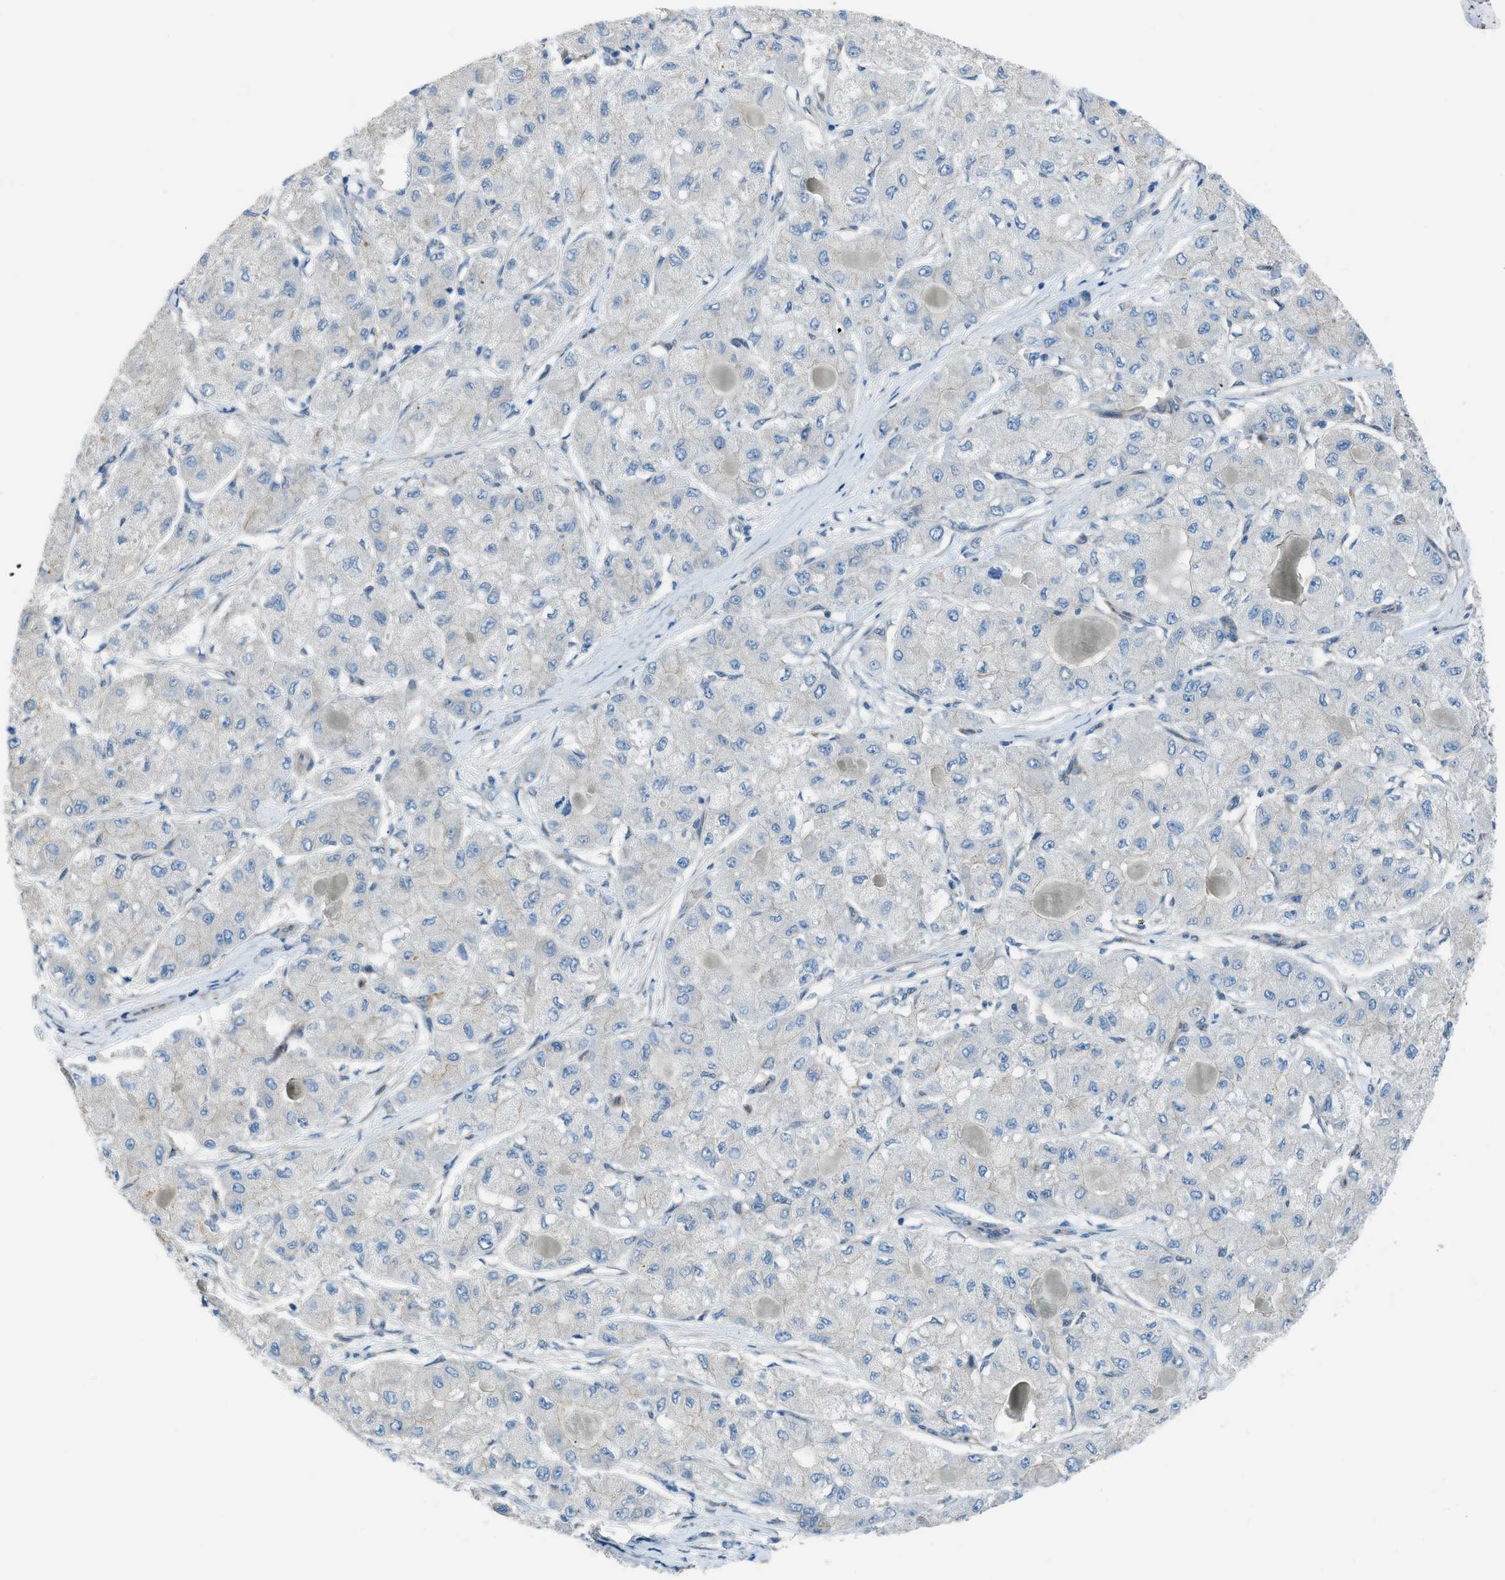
{"staining": {"intensity": "negative", "quantity": "none", "location": "none"}, "tissue": "liver cancer", "cell_type": "Tumor cells", "image_type": "cancer", "snomed": [{"axis": "morphology", "description": "Carcinoma, Hepatocellular, NOS"}, {"axis": "topography", "description": "Liver"}], "caption": "This is an immunohistochemistry (IHC) histopathology image of hepatocellular carcinoma (liver). There is no expression in tumor cells.", "gene": "PRKN", "patient": {"sex": "male", "age": 80}}